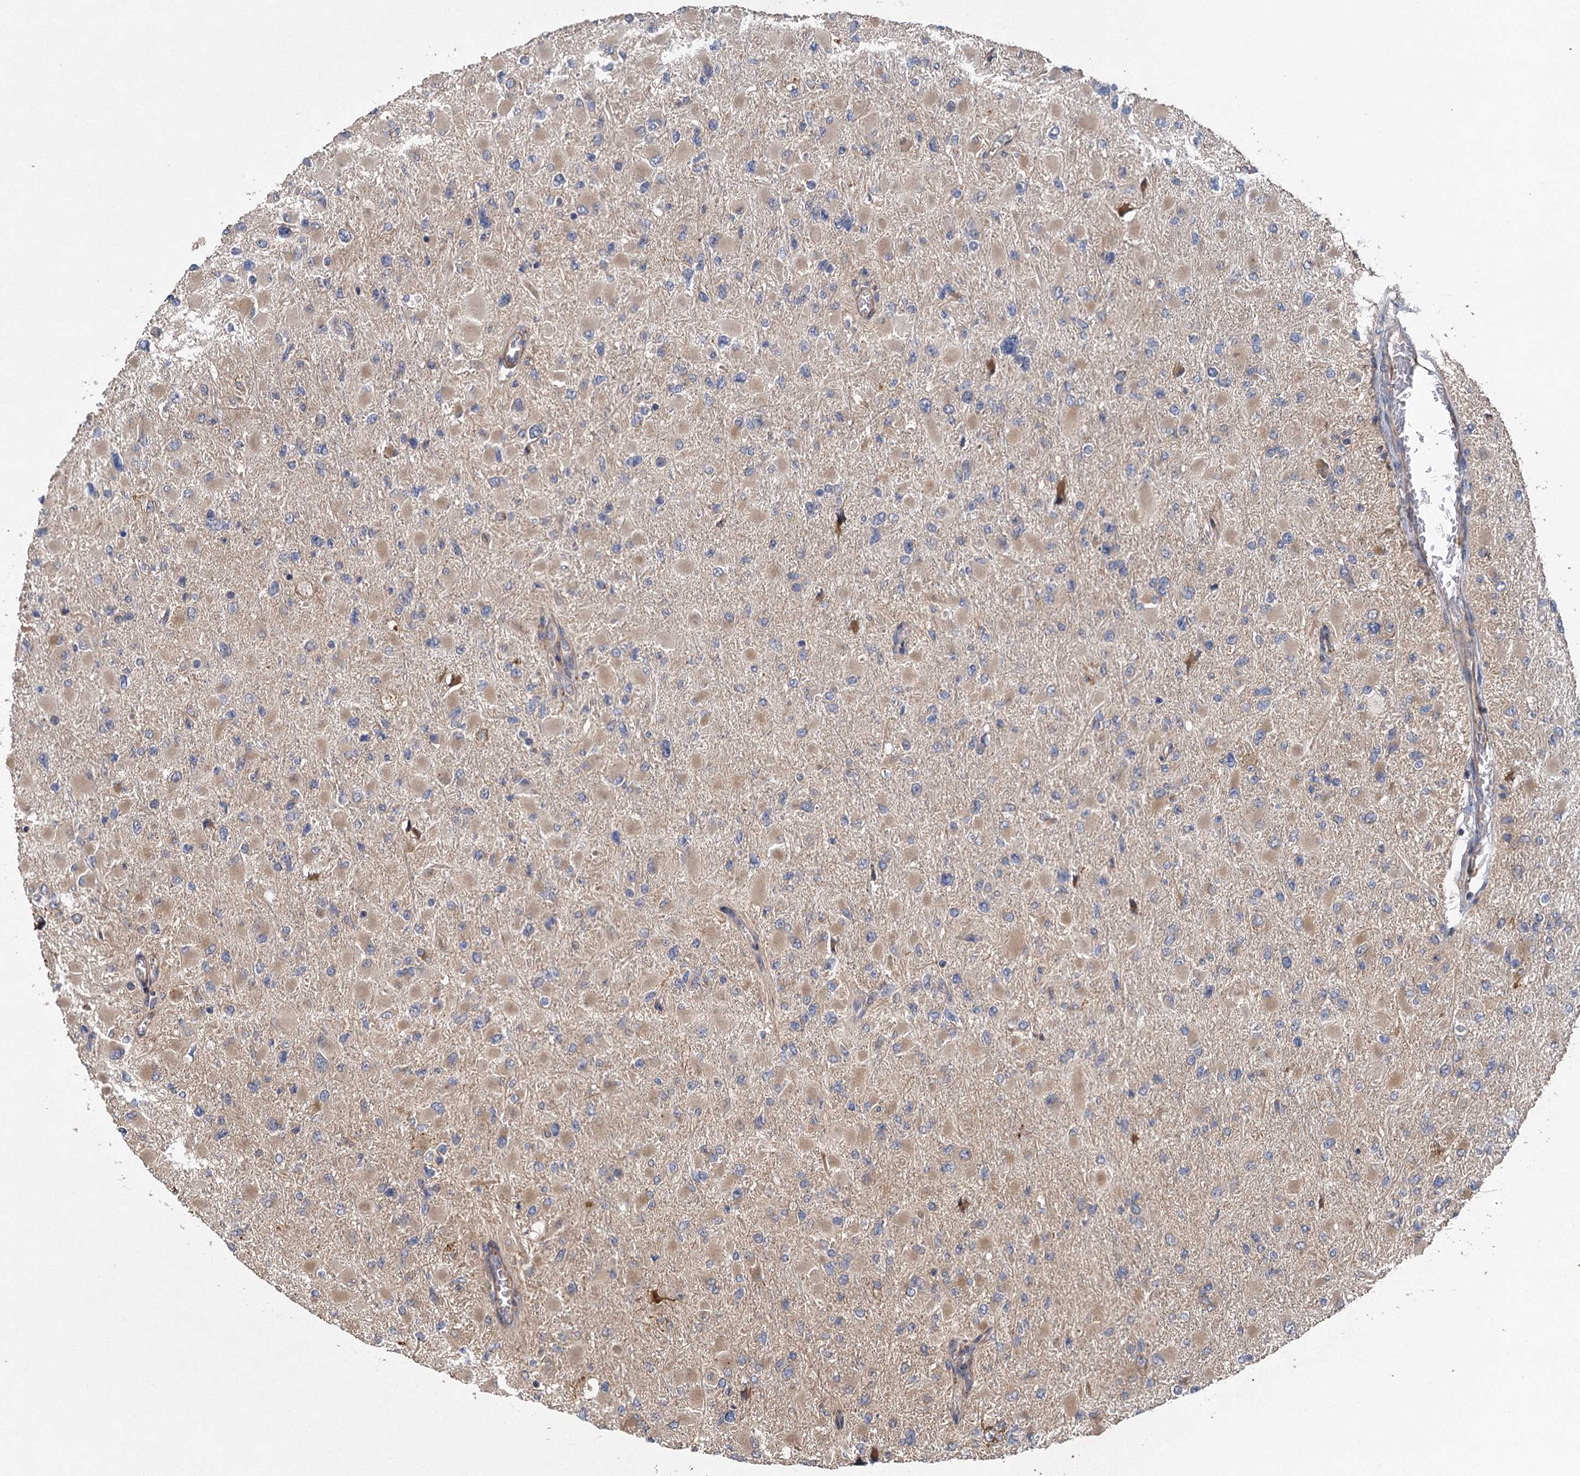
{"staining": {"intensity": "weak", "quantity": ">75%", "location": "cytoplasmic/membranous"}, "tissue": "glioma", "cell_type": "Tumor cells", "image_type": "cancer", "snomed": [{"axis": "morphology", "description": "Glioma, malignant, High grade"}, {"axis": "topography", "description": "Cerebral cortex"}], "caption": "Immunohistochemical staining of human malignant glioma (high-grade) demonstrates weak cytoplasmic/membranous protein staining in approximately >75% of tumor cells.", "gene": "MEAK7", "patient": {"sex": "female", "age": 36}}